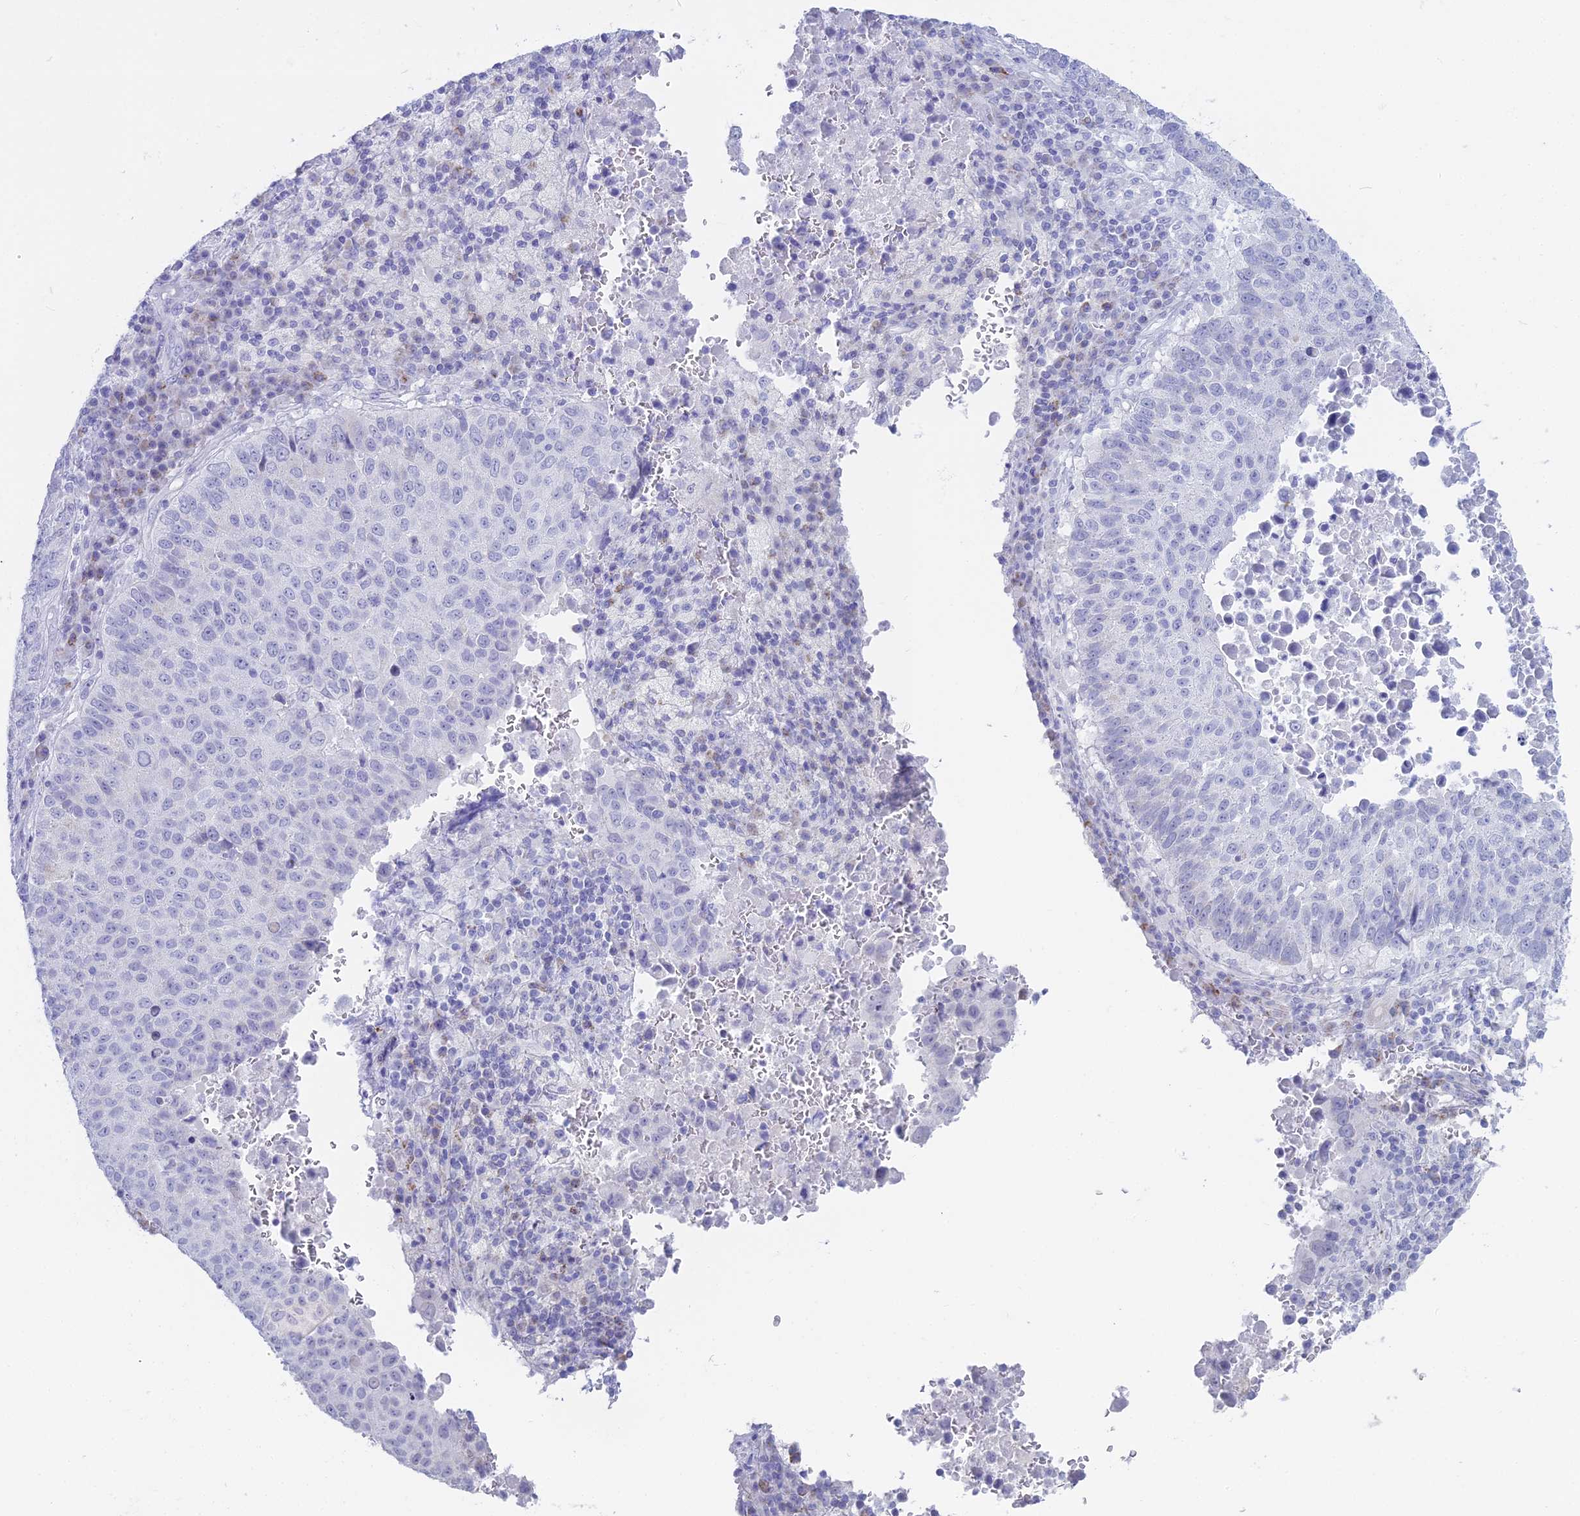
{"staining": {"intensity": "negative", "quantity": "none", "location": "none"}, "tissue": "lung cancer", "cell_type": "Tumor cells", "image_type": "cancer", "snomed": [{"axis": "morphology", "description": "Squamous cell carcinoma, NOS"}, {"axis": "topography", "description": "Lung"}], "caption": "Tumor cells show no significant expression in squamous cell carcinoma (lung).", "gene": "CGB2", "patient": {"sex": "male", "age": 73}}